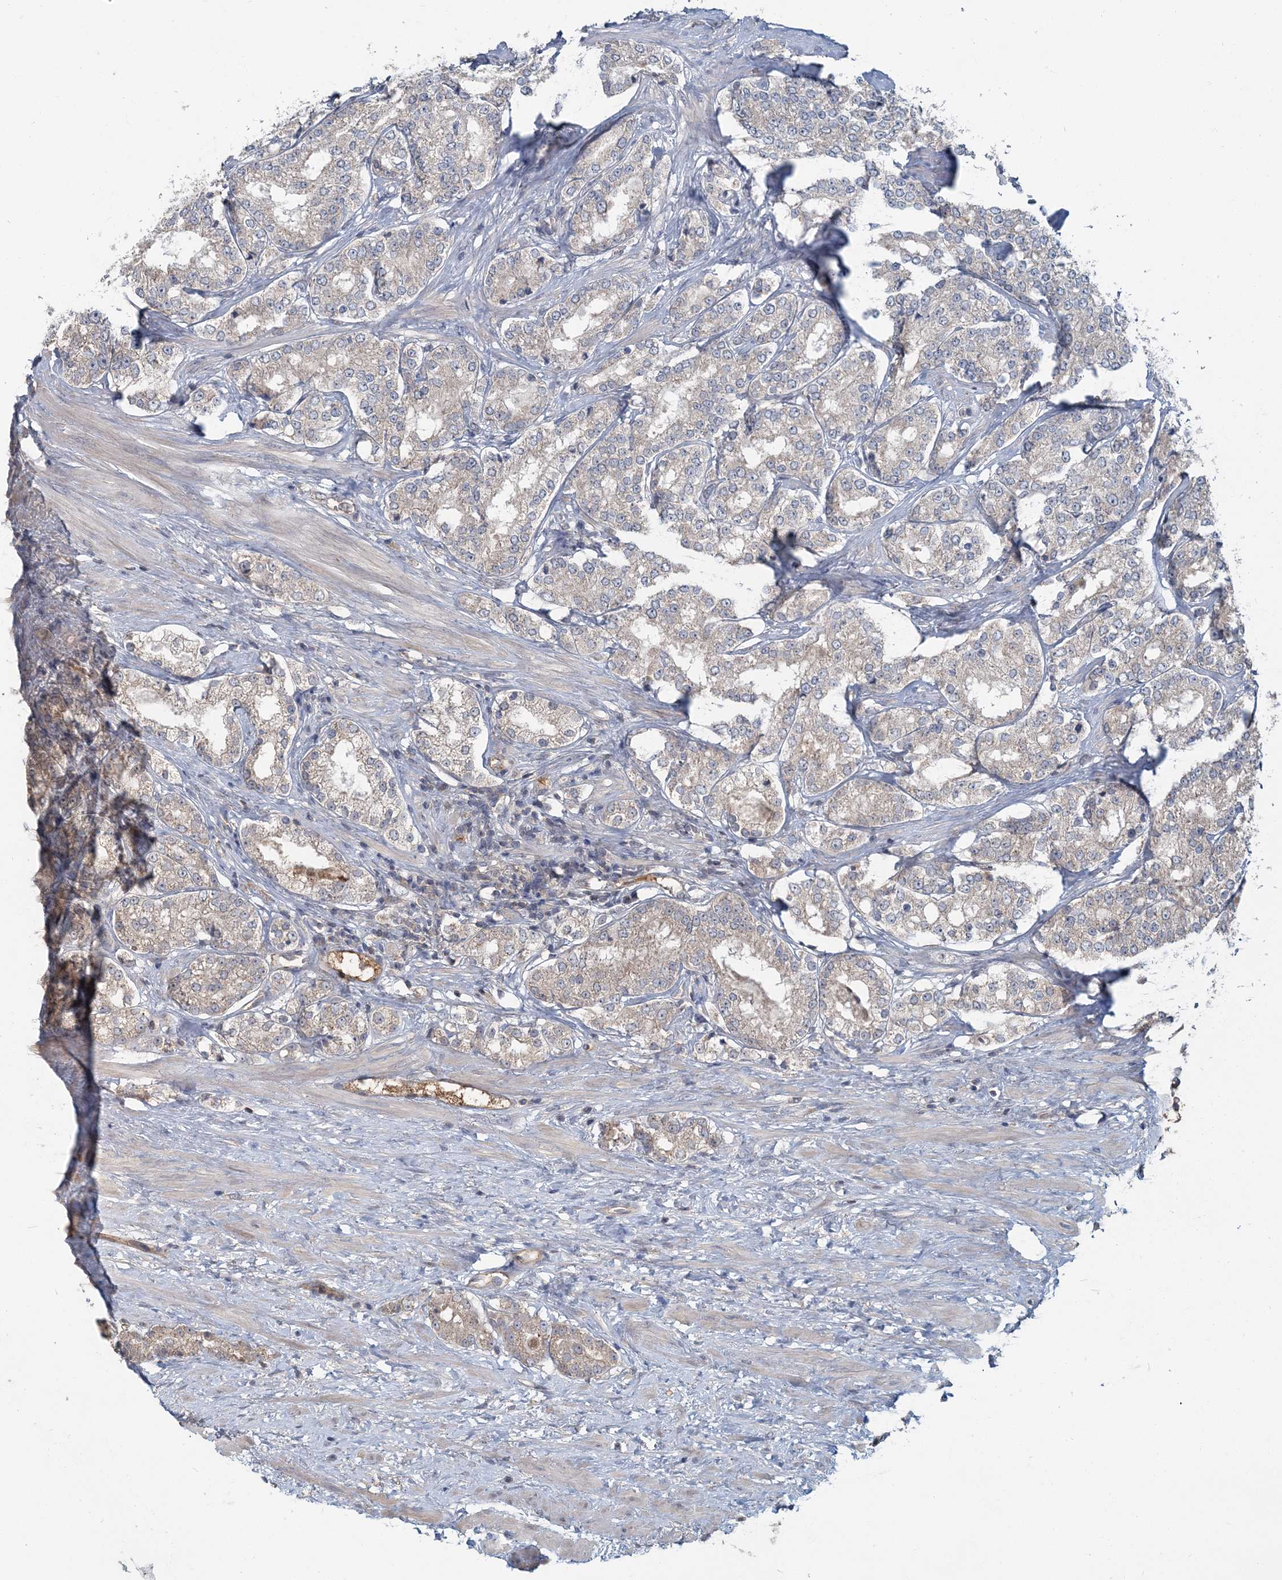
{"staining": {"intensity": "weak", "quantity": "<25%", "location": "cytoplasmic/membranous"}, "tissue": "prostate cancer", "cell_type": "Tumor cells", "image_type": "cancer", "snomed": [{"axis": "morphology", "description": "Normal tissue, NOS"}, {"axis": "morphology", "description": "Adenocarcinoma, High grade"}, {"axis": "topography", "description": "Prostate"}], "caption": "Tumor cells show no significant protein staining in prostate adenocarcinoma (high-grade).", "gene": "RNF25", "patient": {"sex": "male", "age": 83}}